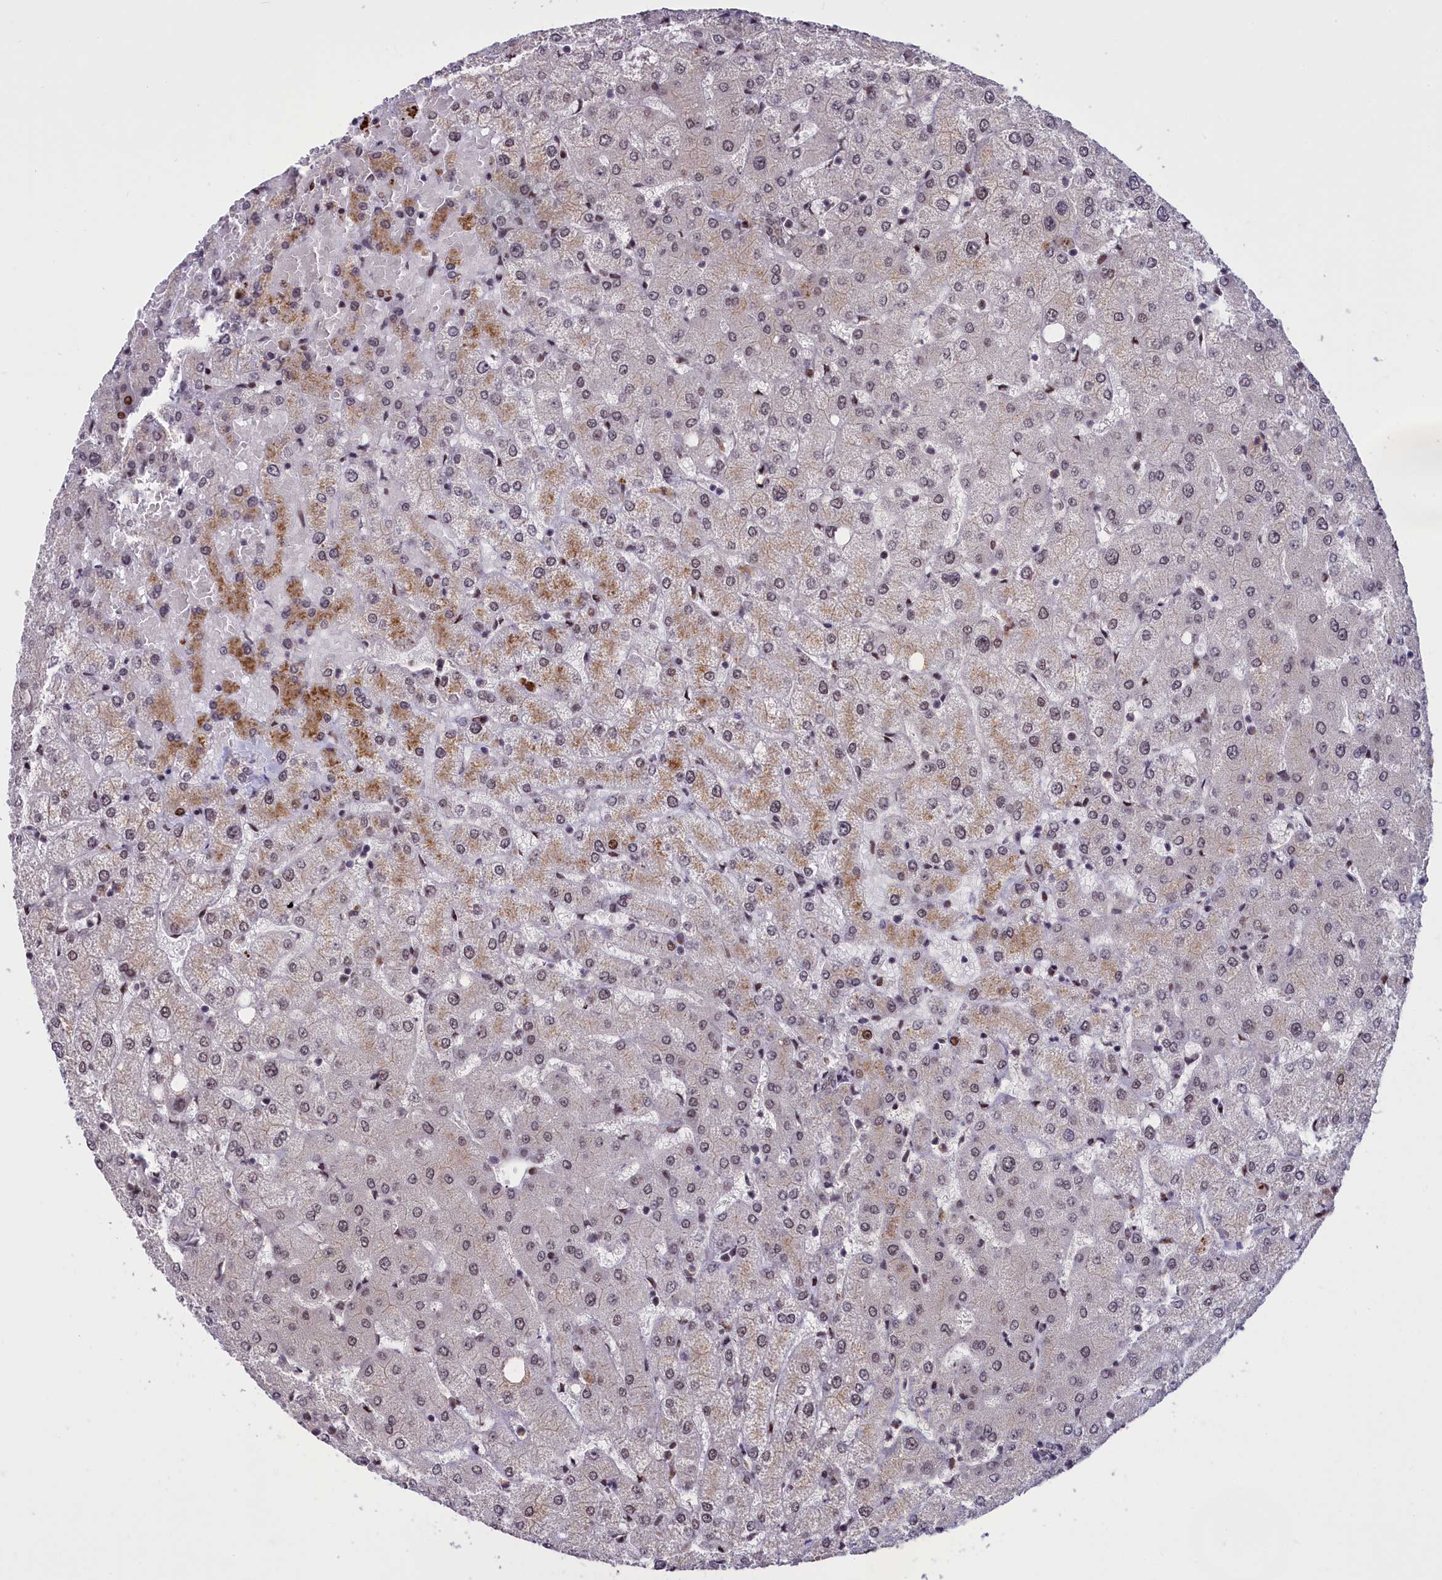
{"staining": {"intensity": "weak", "quantity": "<25%", "location": "nuclear"}, "tissue": "liver", "cell_type": "Cholangiocytes", "image_type": "normal", "snomed": [{"axis": "morphology", "description": "Normal tissue, NOS"}, {"axis": "topography", "description": "Liver"}], "caption": "Immunohistochemistry (IHC) image of normal liver: liver stained with DAB (3,3'-diaminobenzidine) demonstrates no significant protein expression in cholangiocytes. (Stains: DAB (3,3'-diaminobenzidine) immunohistochemistry (IHC) with hematoxylin counter stain, Microscopy: brightfield microscopy at high magnification).", "gene": "RELB", "patient": {"sex": "female", "age": 54}}